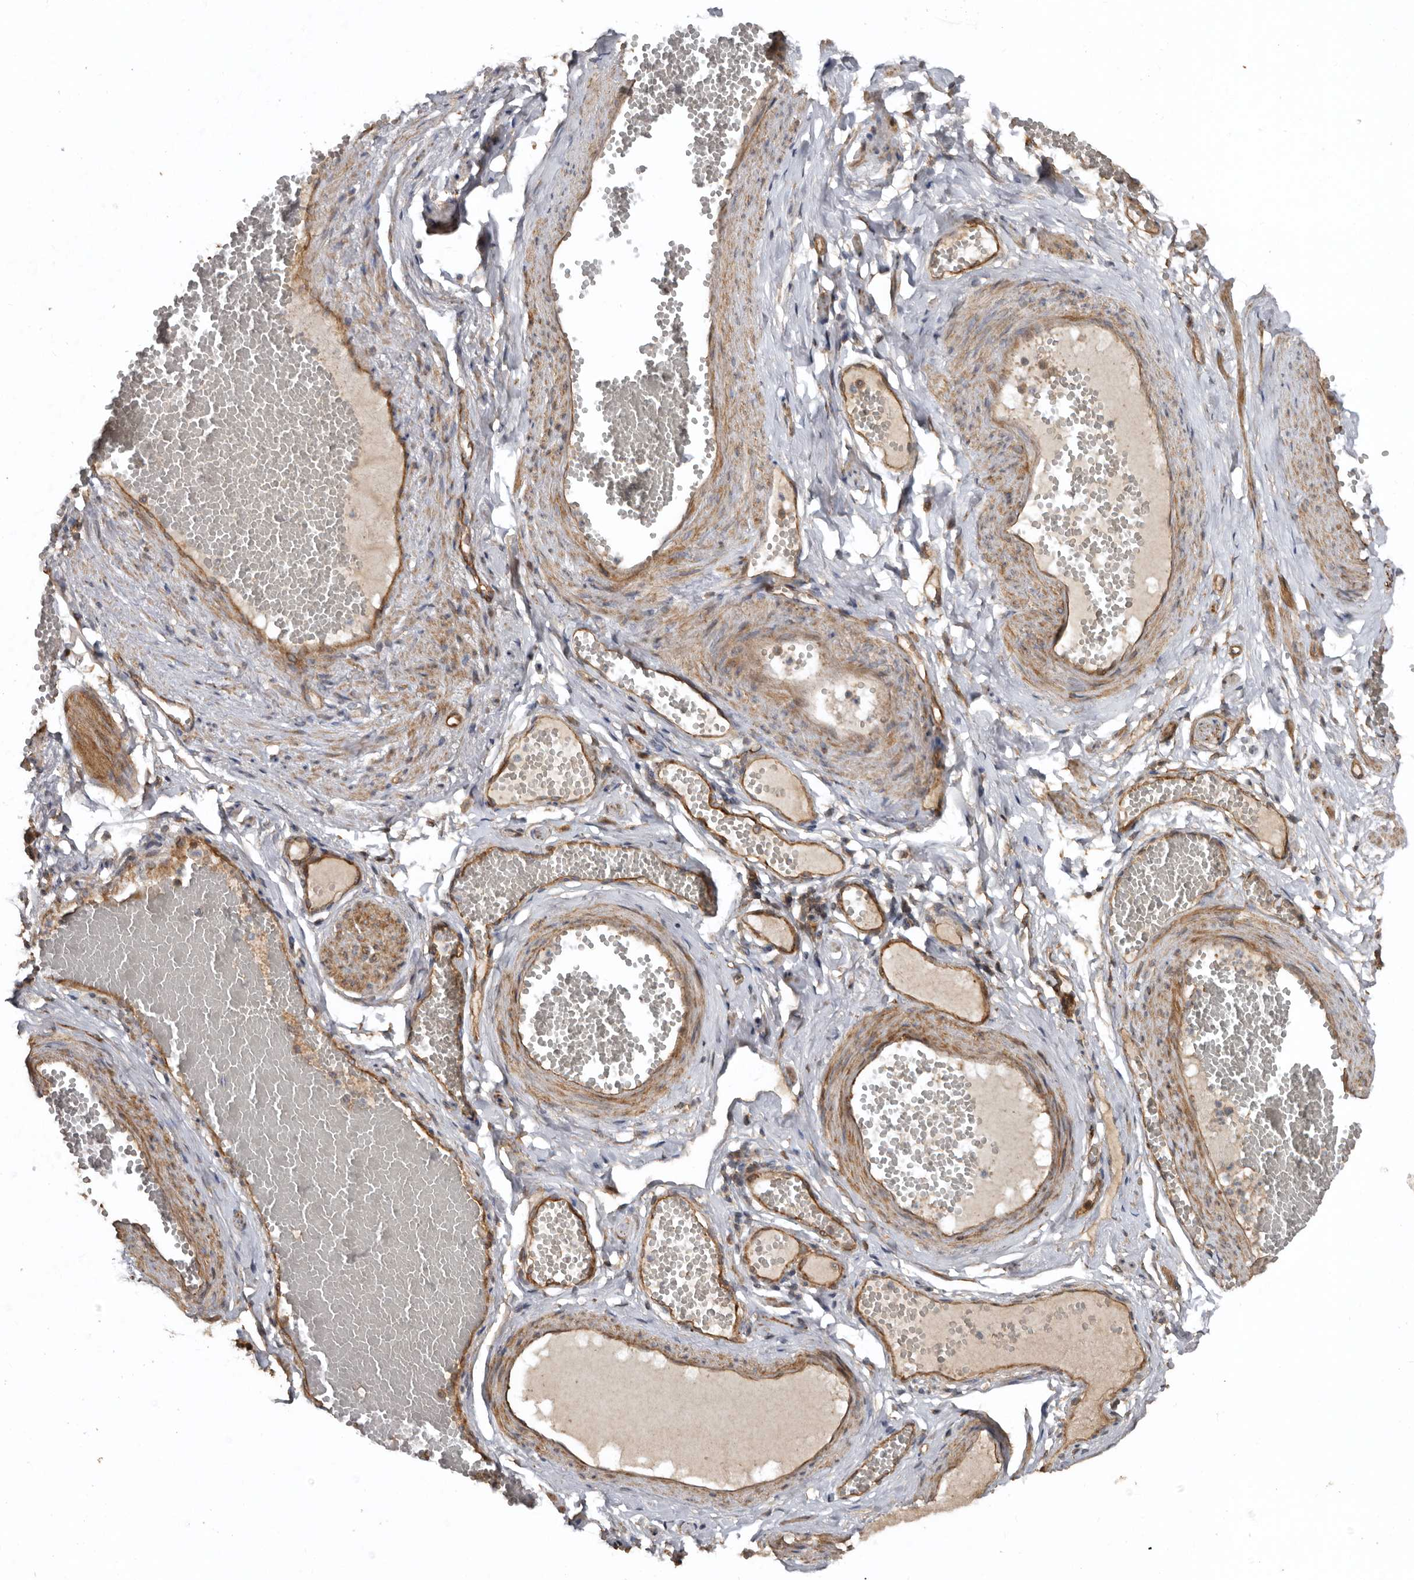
{"staining": {"intensity": "moderate", "quantity": ">75%", "location": "cytoplasmic/membranous"}, "tissue": "adipose tissue", "cell_type": "Adipocytes", "image_type": "normal", "snomed": [{"axis": "morphology", "description": "Normal tissue, NOS"}, {"axis": "topography", "description": "Smooth muscle"}, {"axis": "topography", "description": "Peripheral nerve tissue"}], "caption": "The immunohistochemical stain labels moderate cytoplasmic/membranous expression in adipocytes of normal adipose tissue. (DAB (3,3'-diaminobenzidine) = brown stain, brightfield microscopy at high magnification).", "gene": "EXOC3L1", "patient": {"sex": "female", "age": 39}}